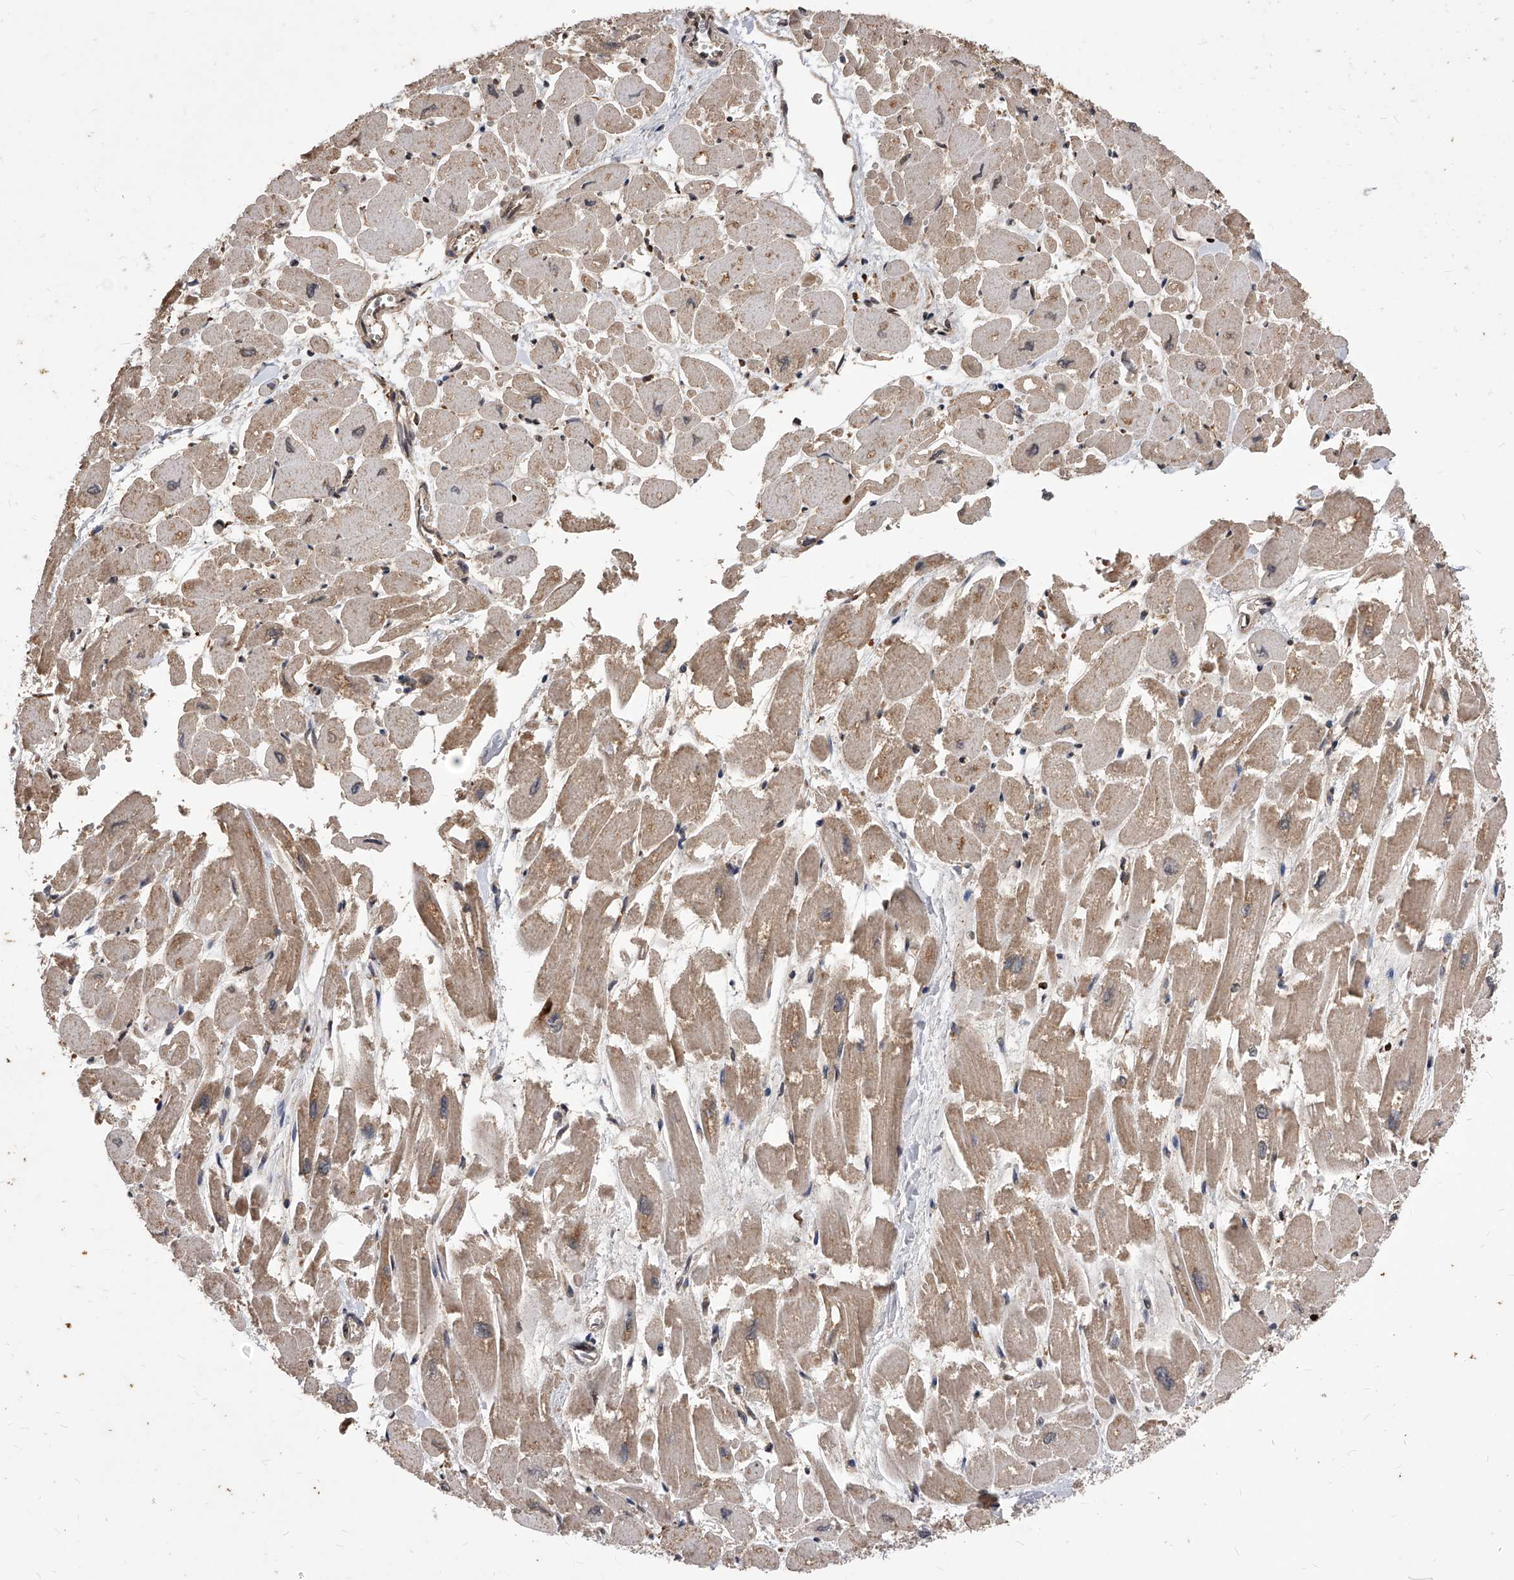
{"staining": {"intensity": "weak", "quantity": ">75%", "location": "cytoplasmic/membranous"}, "tissue": "heart muscle", "cell_type": "Cardiomyocytes", "image_type": "normal", "snomed": [{"axis": "morphology", "description": "Normal tissue, NOS"}, {"axis": "topography", "description": "Heart"}], "caption": "Immunohistochemical staining of unremarkable human heart muscle demonstrates weak cytoplasmic/membranous protein positivity in about >75% of cardiomyocytes.", "gene": "ID1", "patient": {"sex": "male", "age": 54}}